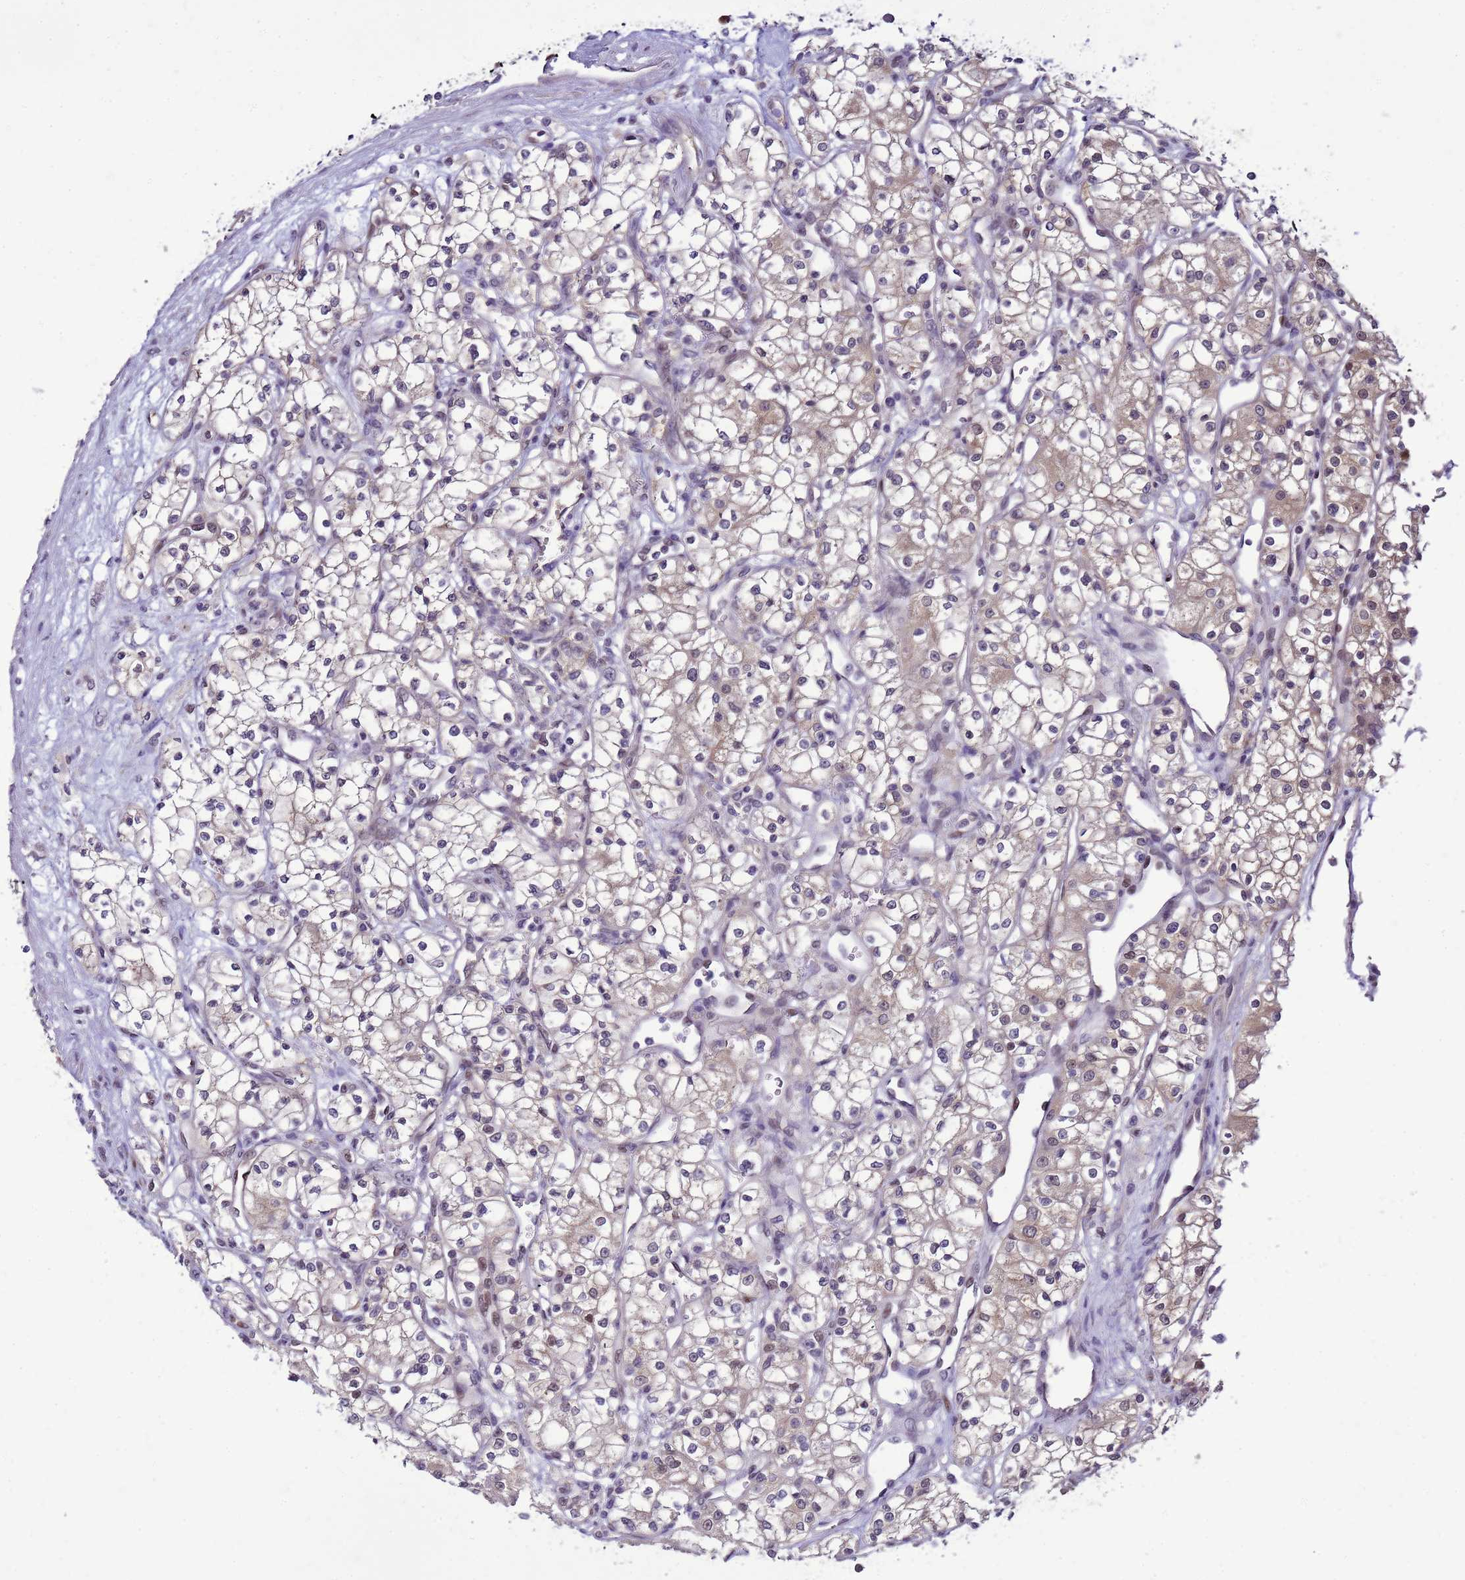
{"staining": {"intensity": "weak", "quantity": "<25%", "location": "cytoplasmic/membranous"}, "tissue": "renal cancer", "cell_type": "Tumor cells", "image_type": "cancer", "snomed": [{"axis": "morphology", "description": "Adenocarcinoma, NOS"}, {"axis": "topography", "description": "Kidney"}], "caption": "The photomicrograph shows no staining of tumor cells in adenocarcinoma (renal).", "gene": "DDI2", "patient": {"sex": "male", "age": 59}}